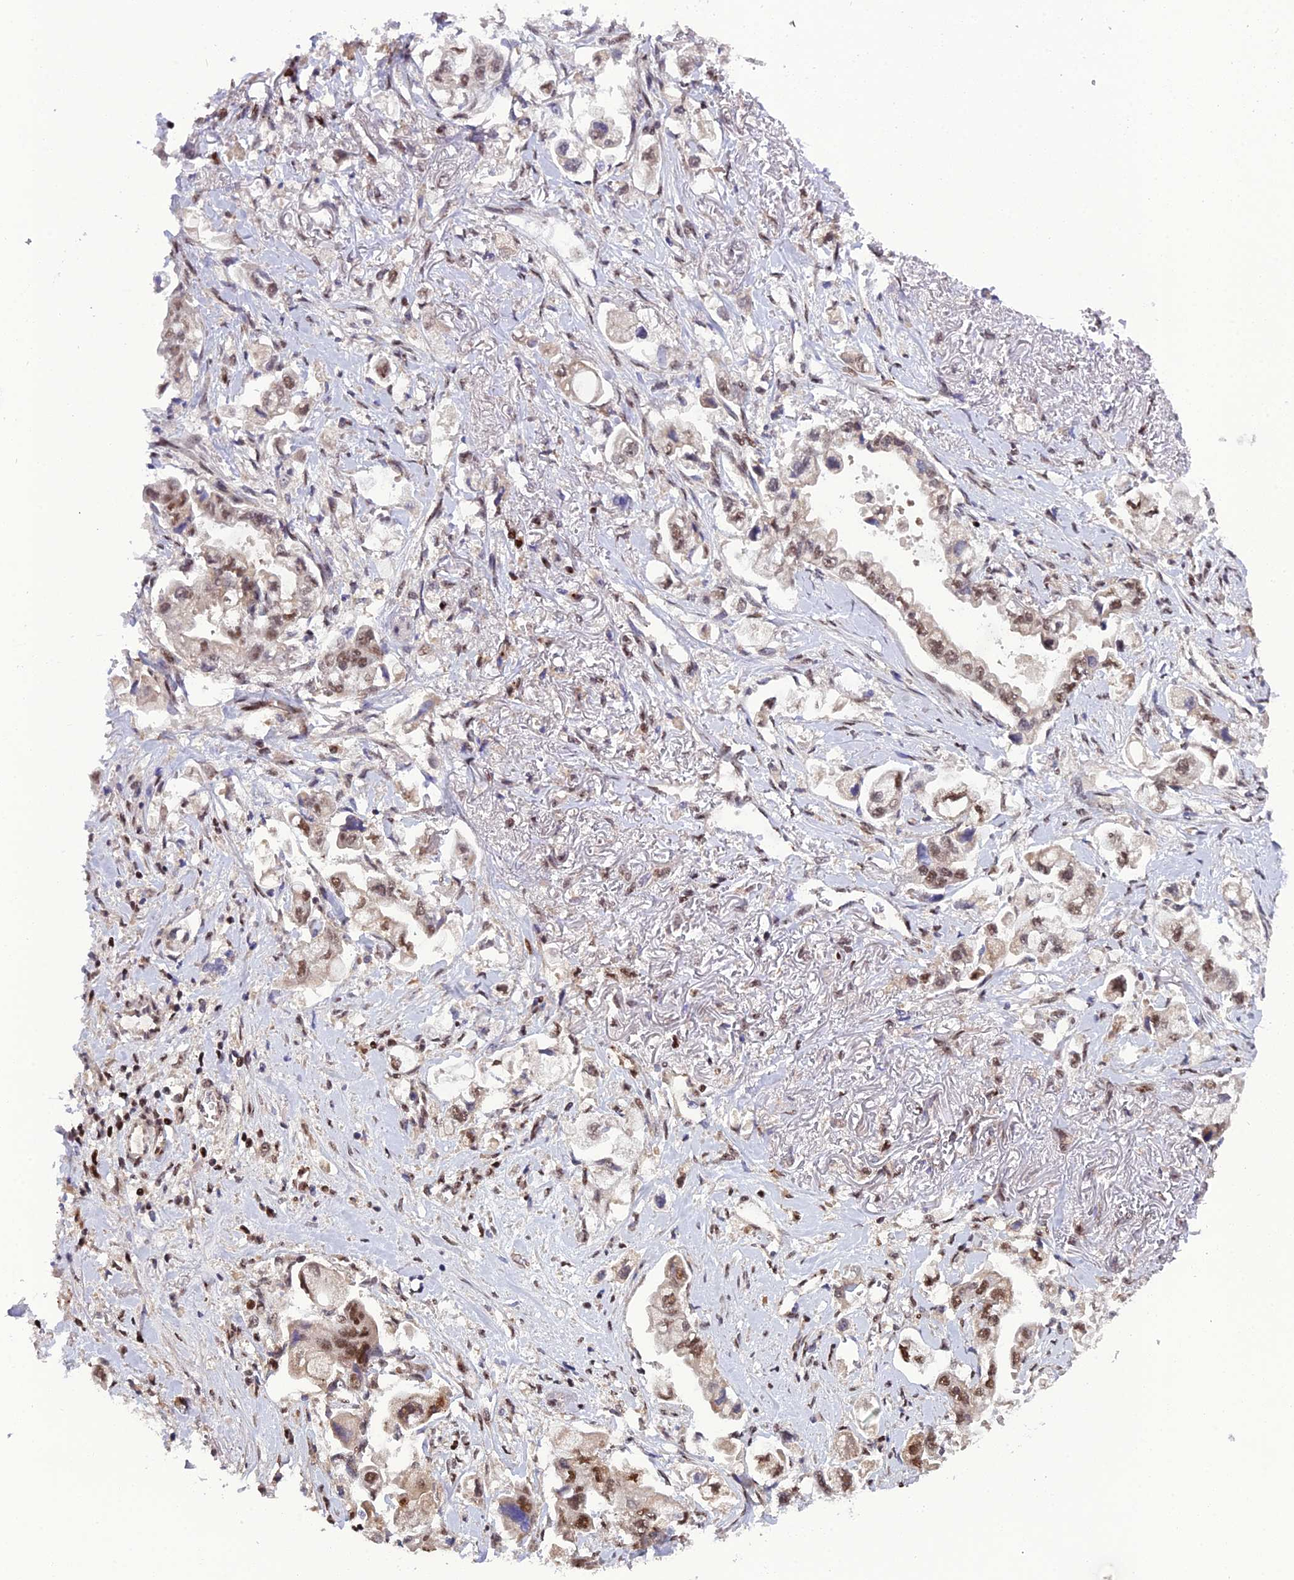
{"staining": {"intensity": "moderate", "quantity": ">75%", "location": "nuclear"}, "tissue": "stomach cancer", "cell_type": "Tumor cells", "image_type": "cancer", "snomed": [{"axis": "morphology", "description": "Adenocarcinoma, NOS"}, {"axis": "topography", "description": "Stomach"}], "caption": "Adenocarcinoma (stomach) stained for a protein (brown) shows moderate nuclear positive staining in approximately >75% of tumor cells.", "gene": "ARL2", "patient": {"sex": "male", "age": 62}}